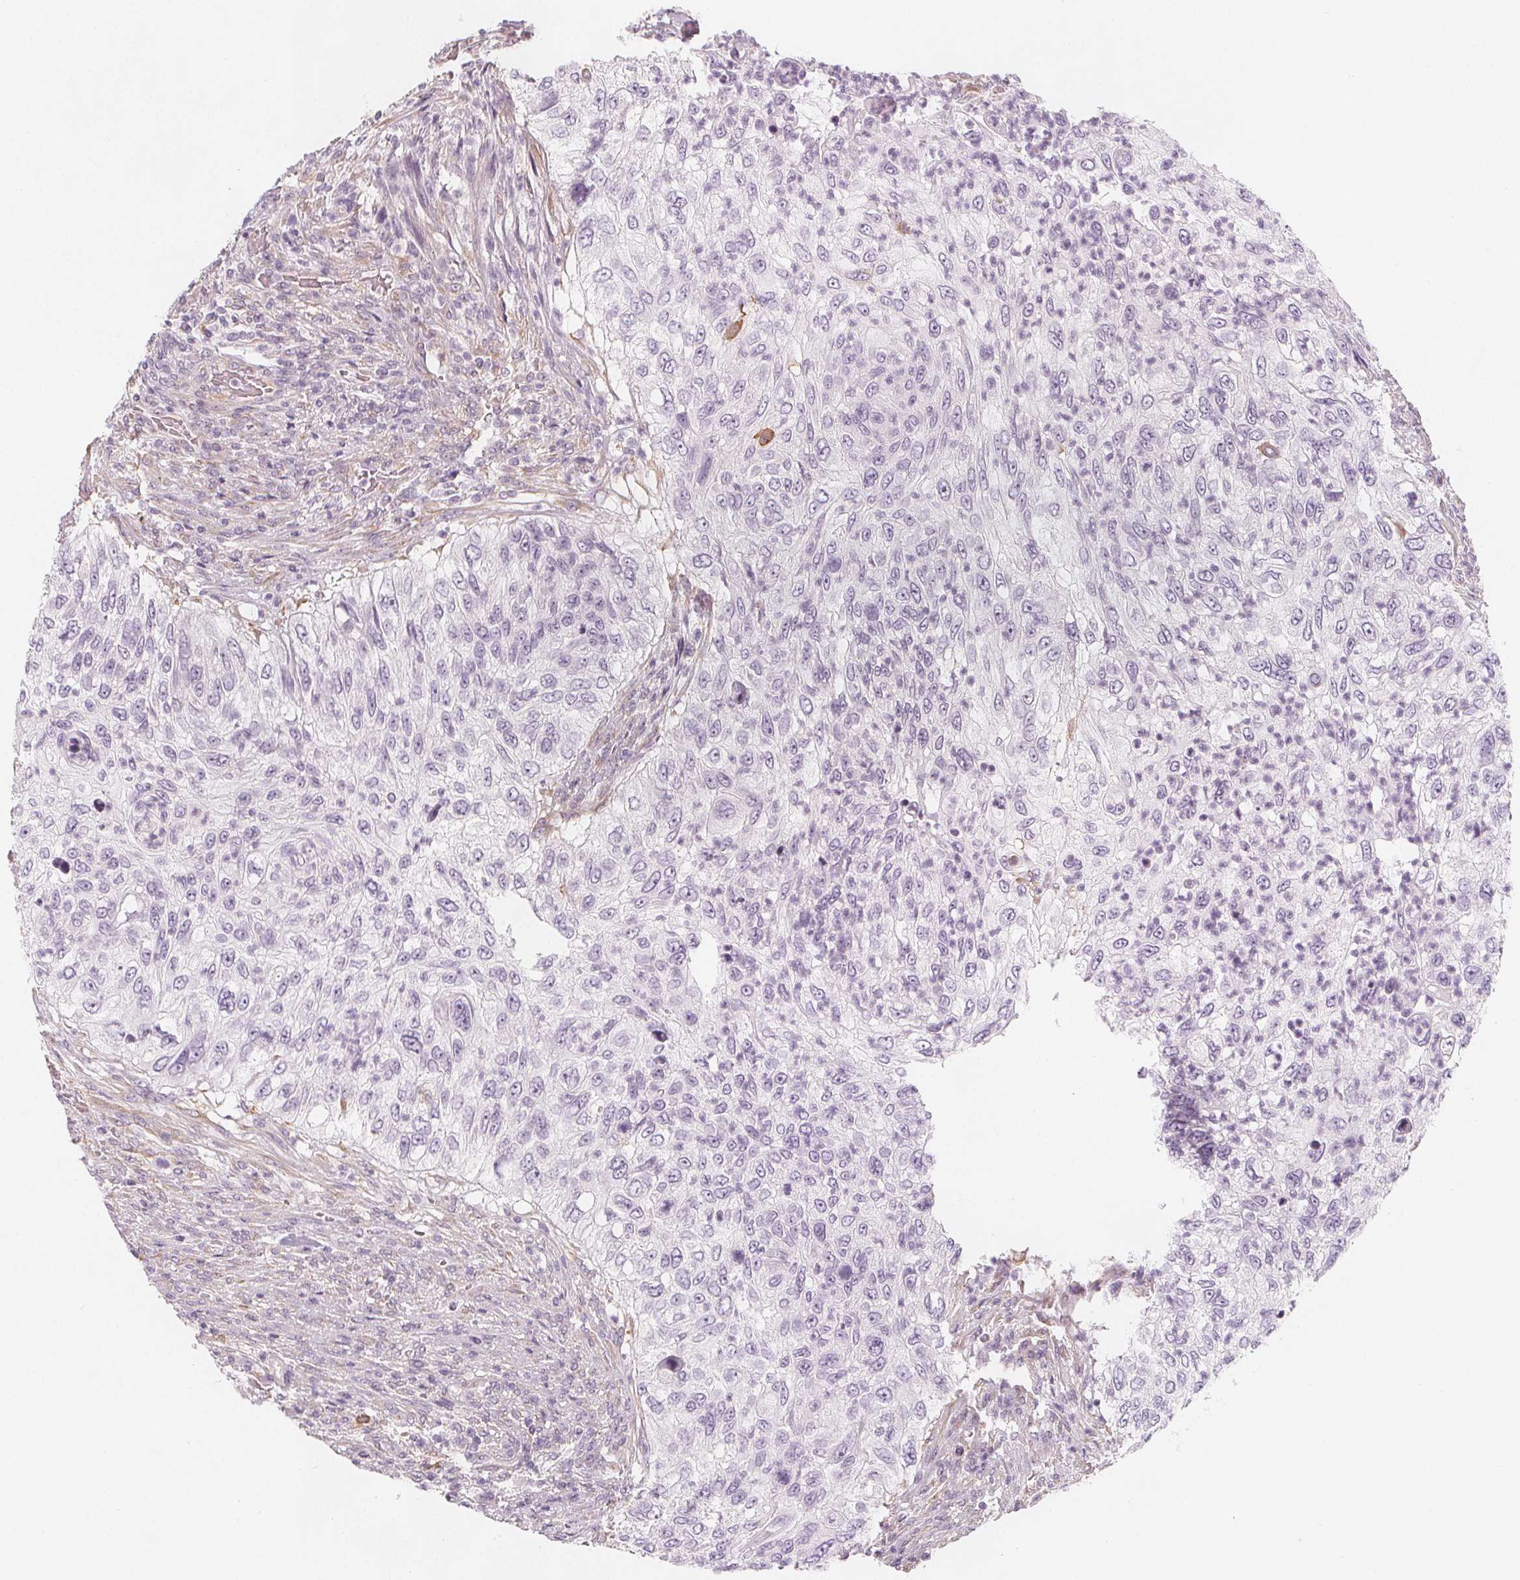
{"staining": {"intensity": "negative", "quantity": "none", "location": "none"}, "tissue": "urothelial cancer", "cell_type": "Tumor cells", "image_type": "cancer", "snomed": [{"axis": "morphology", "description": "Urothelial carcinoma, High grade"}, {"axis": "topography", "description": "Urinary bladder"}], "caption": "High power microscopy micrograph of an immunohistochemistry (IHC) micrograph of high-grade urothelial carcinoma, revealing no significant staining in tumor cells. Brightfield microscopy of IHC stained with DAB (3,3'-diaminobenzidine) (brown) and hematoxylin (blue), captured at high magnification.", "gene": "MAP1A", "patient": {"sex": "female", "age": 60}}